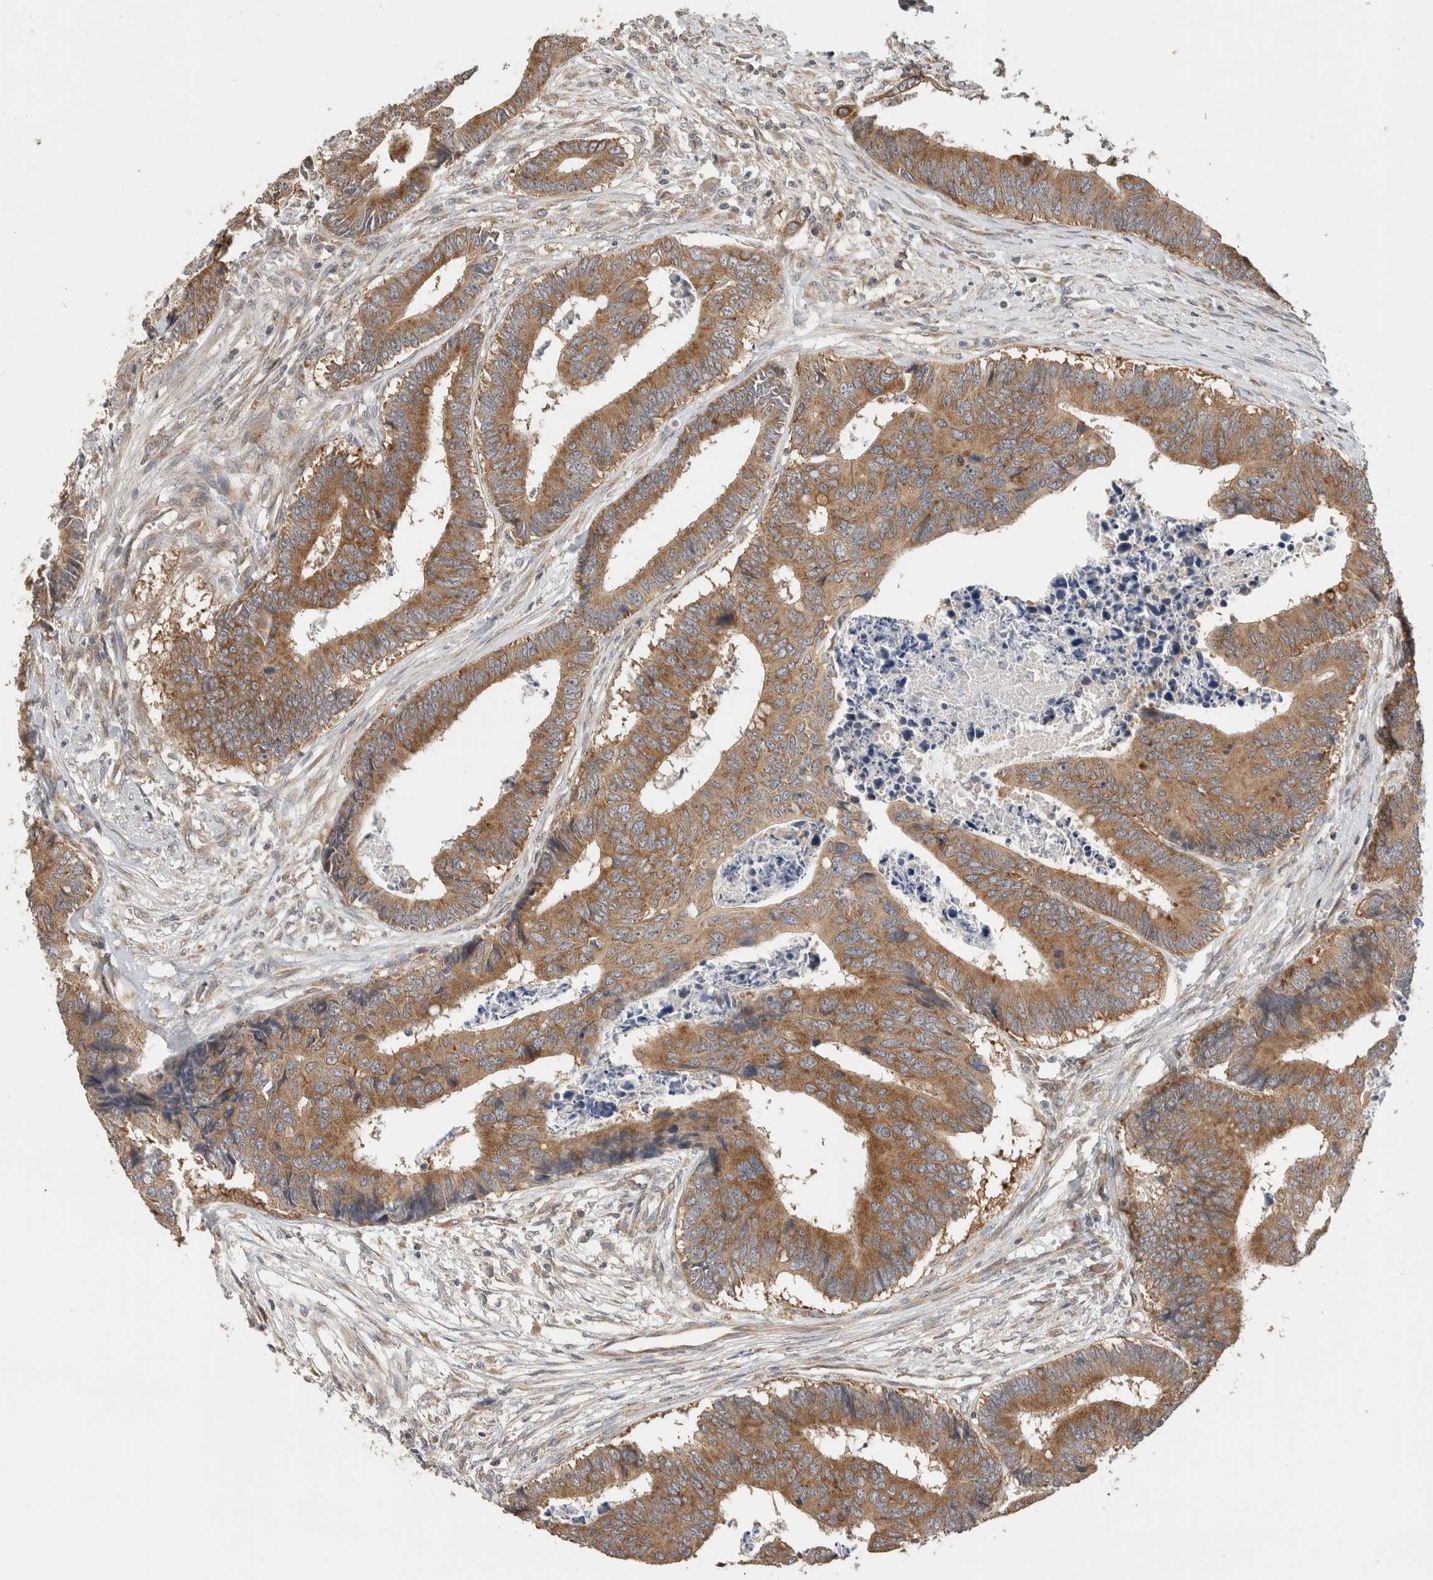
{"staining": {"intensity": "moderate", "quantity": ">75%", "location": "cytoplasmic/membranous"}, "tissue": "colorectal cancer", "cell_type": "Tumor cells", "image_type": "cancer", "snomed": [{"axis": "morphology", "description": "Adenocarcinoma, NOS"}, {"axis": "topography", "description": "Rectum"}], "caption": "Human colorectal cancer stained for a protein (brown) demonstrates moderate cytoplasmic/membranous positive positivity in about >75% of tumor cells.", "gene": "PUM1", "patient": {"sex": "male", "age": 84}}